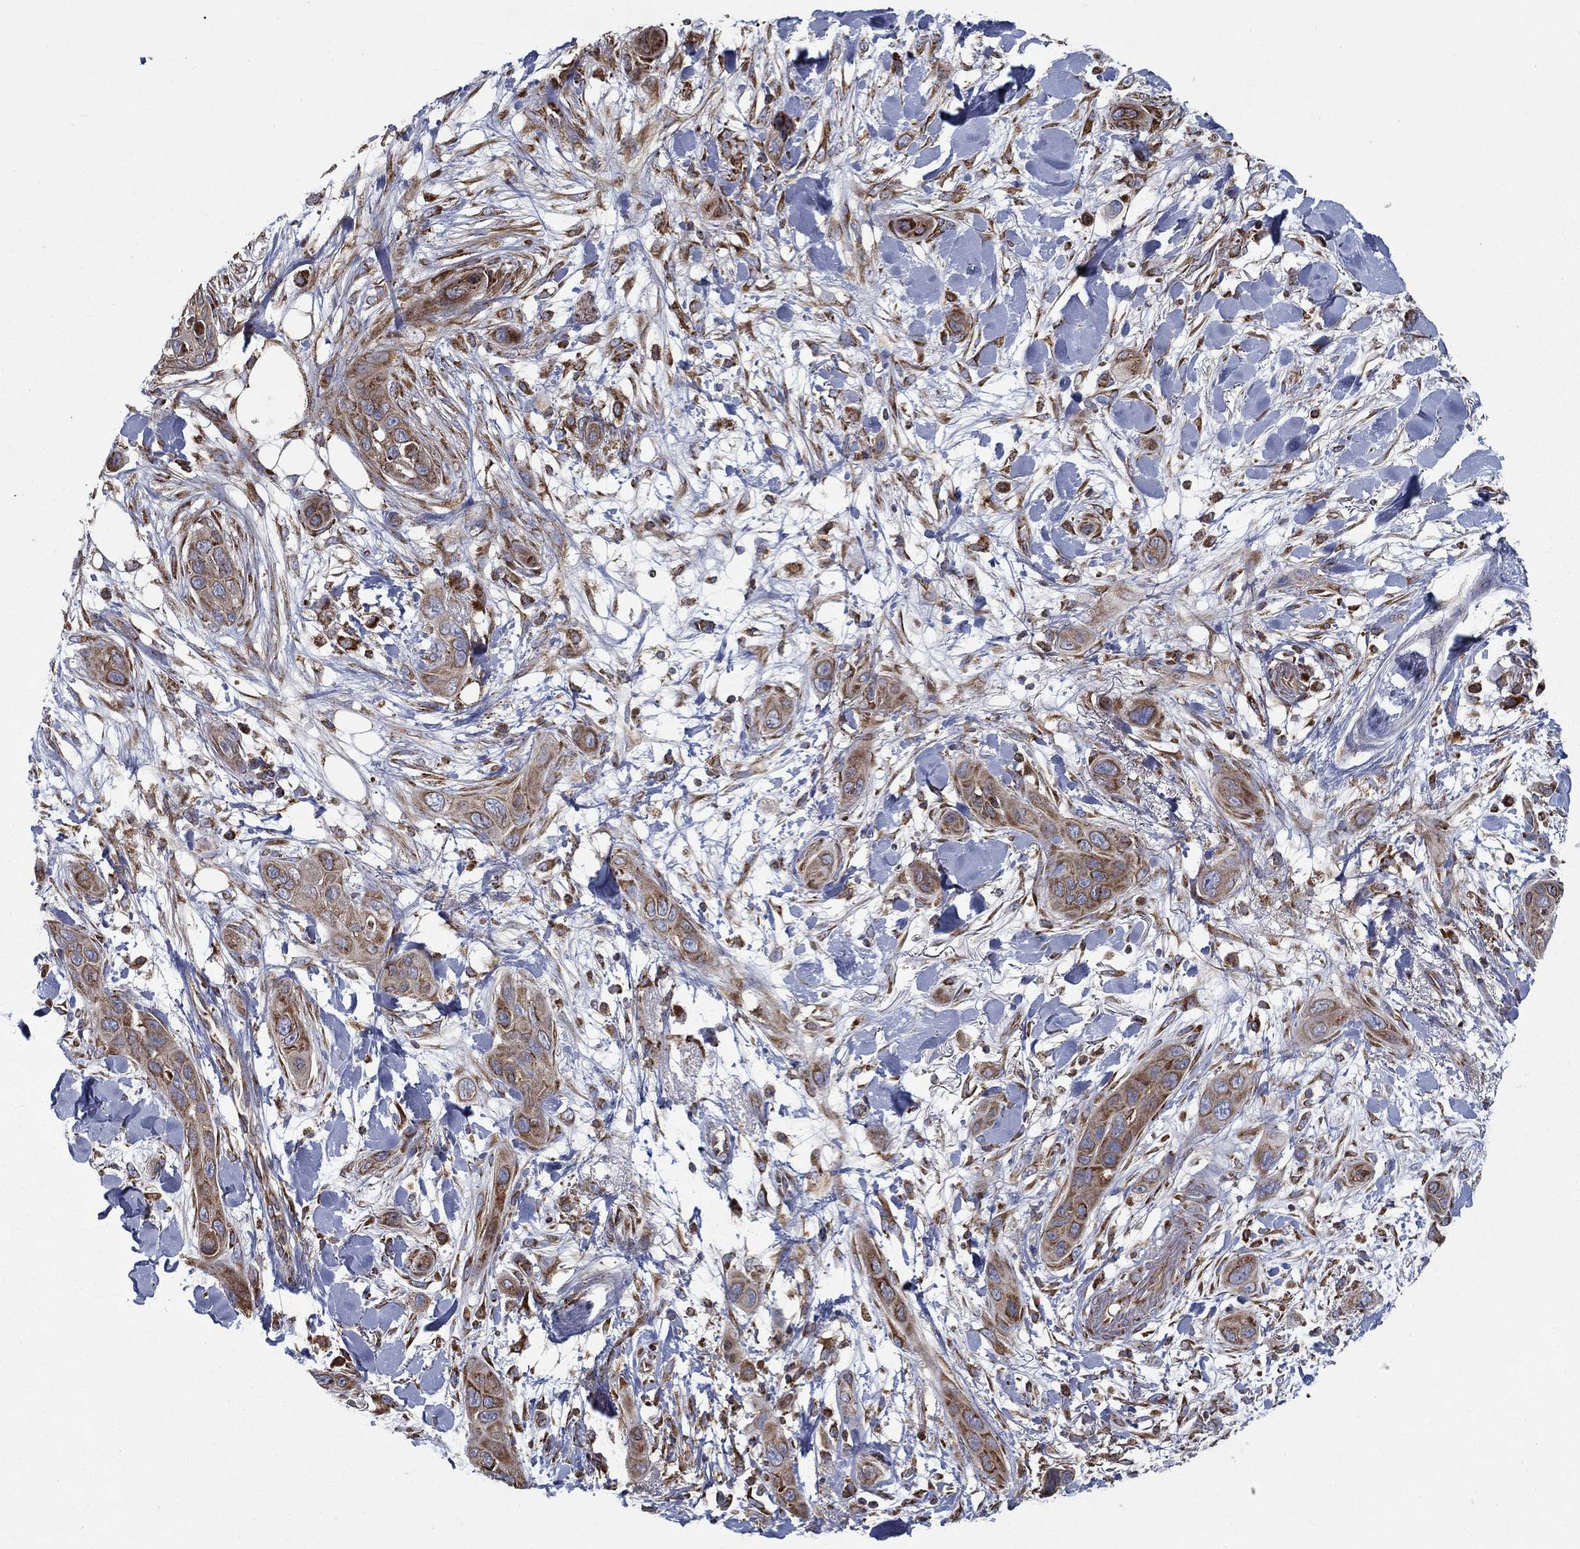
{"staining": {"intensity": "moderate", "quantity": "25%-75%", "location": "cytoplasmic/membranous"}, "tissue": "skin cancer", "cell_type": "Tumor cells", "image_type": "cancer", "snomed": [{"axis": "morphology", "description": "Squamous cell carcinoma, NOS"}, {"axis": "topography", "description": "Skin"}], "caption": "Protein analysis of skin squamous cell carcinoma tissue exhibits moderate cytoplasmic/membranous positivity in about 25%-75% of tumor cells.", "gene": "MT-CYB", "patient": {"sex": "male", "age": 78}}